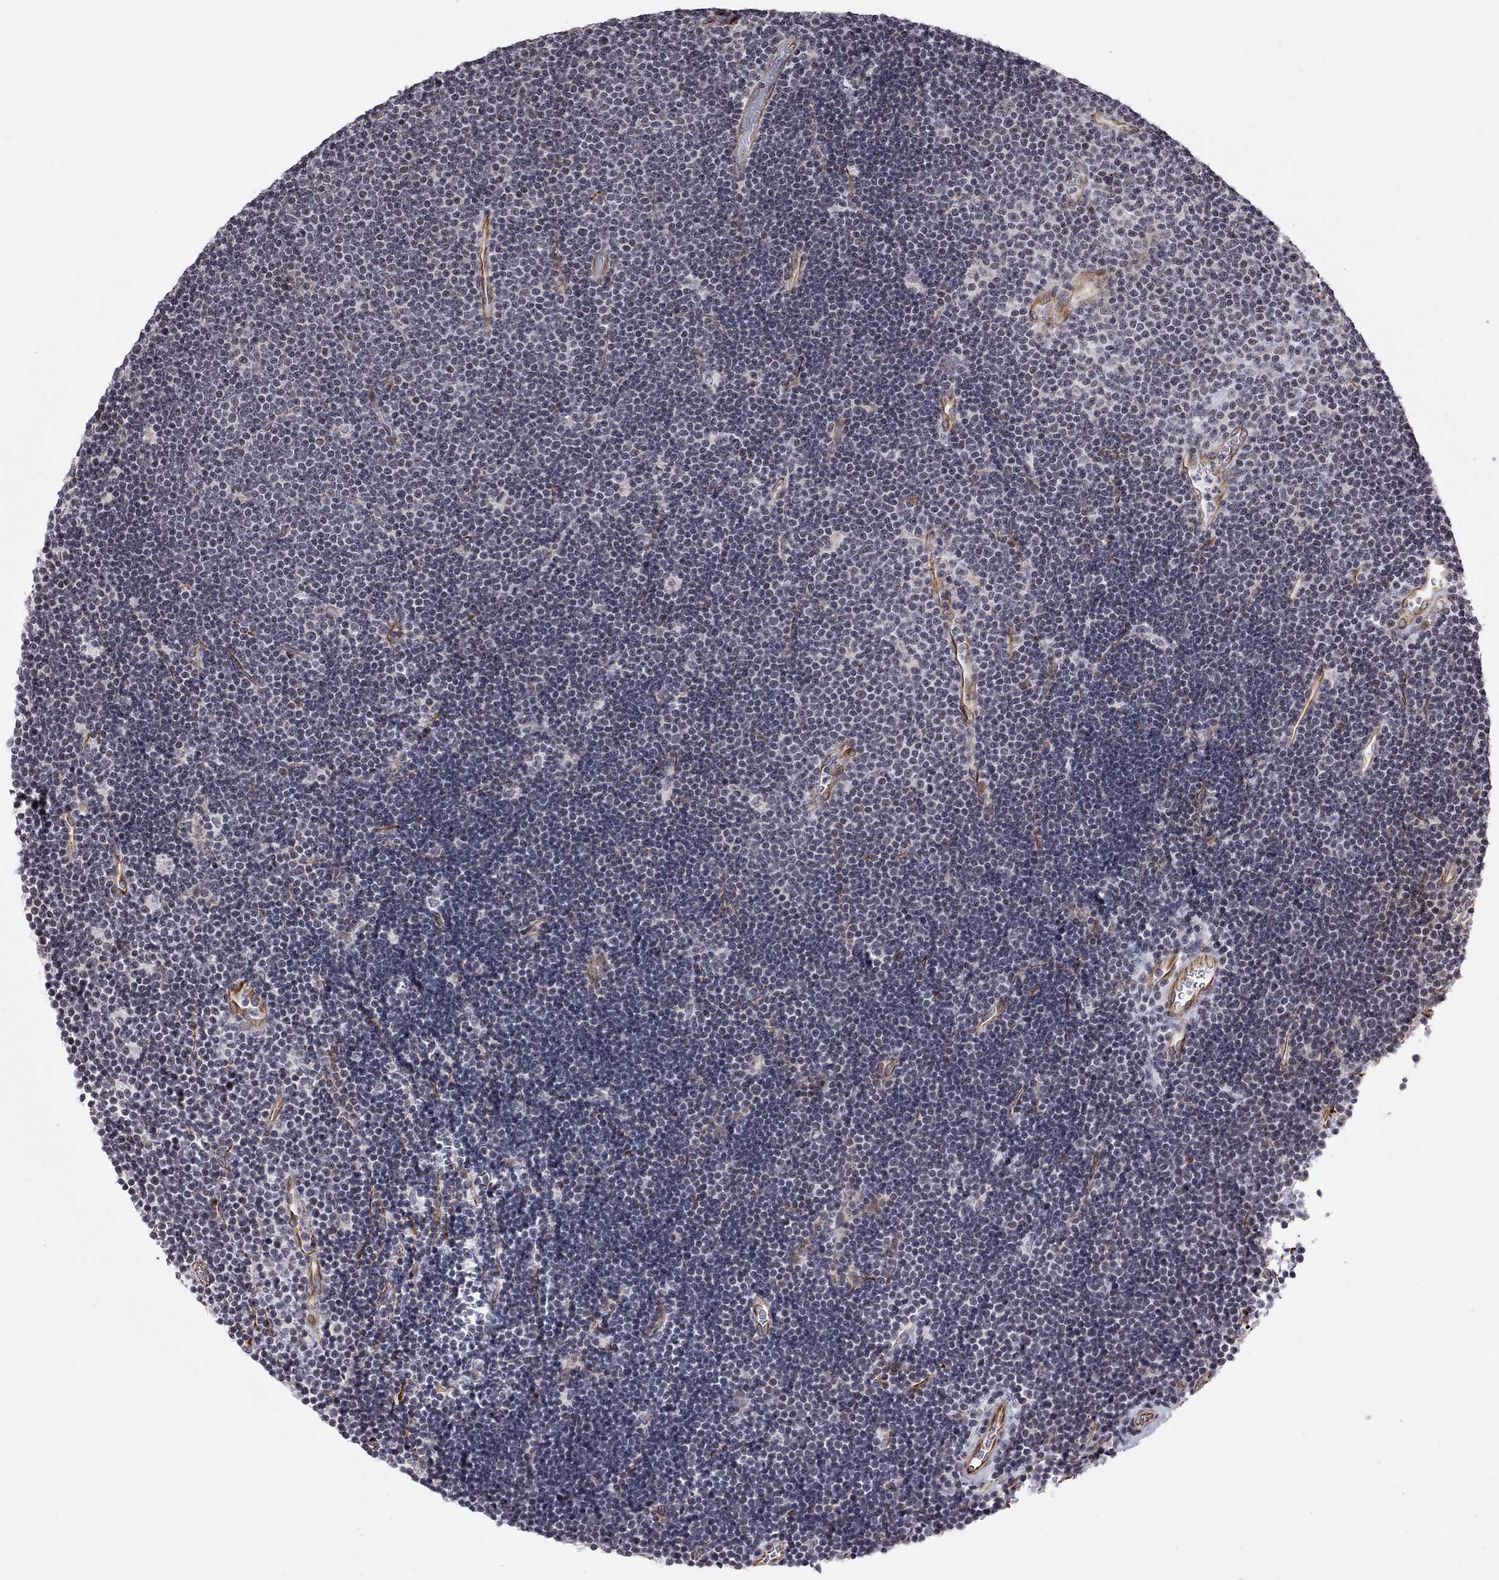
{"staining": {"intensity": "negative", "quantity": "none", "location": "none"}, "tissue": "lymphoma", "cell_type": "Tumor cells", "image_type": "cancer", "snomed": [{"axis": "morphology", "description": "Malignant lymphoma, non-Hodgkin's type, Low grade"}, {"axis": "topography", "description": "Brain"}], "caption": "Immunohistochemical staining of lymphoma demonstrates no significant staining in tumor cells.", "gene": "MTNR1B", "patient": {"sex": "female", "age": 66}}